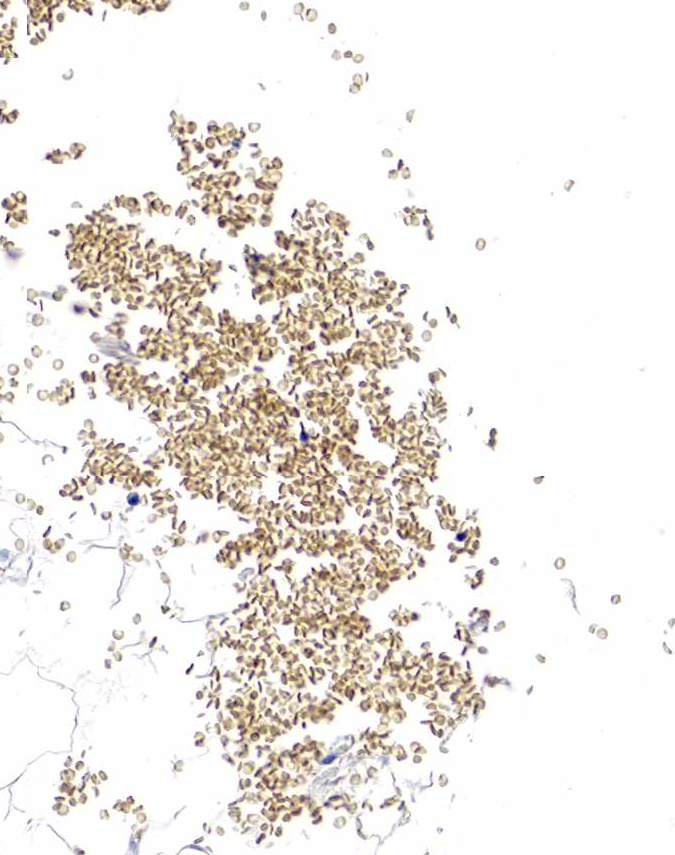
{"staining": {"intensity": "negative", "quantity": "none", "location": "none"}, "tissue": "adipose tissue", "cell_type": "Adipocytes", "image_type": "normal", "snomed": [{"axis": "morphology", "description": "Normal tissue, NOS"}, {"axis": "morphology", "description": "Inflammation, NOS"}, {"axis": "topography", "description": "Lymph node"}, {"axis": "topography", "description": "Peripheral nerve tissue"}], "caption": "Adipose tissue was stained to show a protein in brown. There is no significant expression in adipocytes. (DAB IHC visualized using brightfield microscopy, high magnification).", "gene": "GCG", "patient": {"sex": "male", "age": 52}}